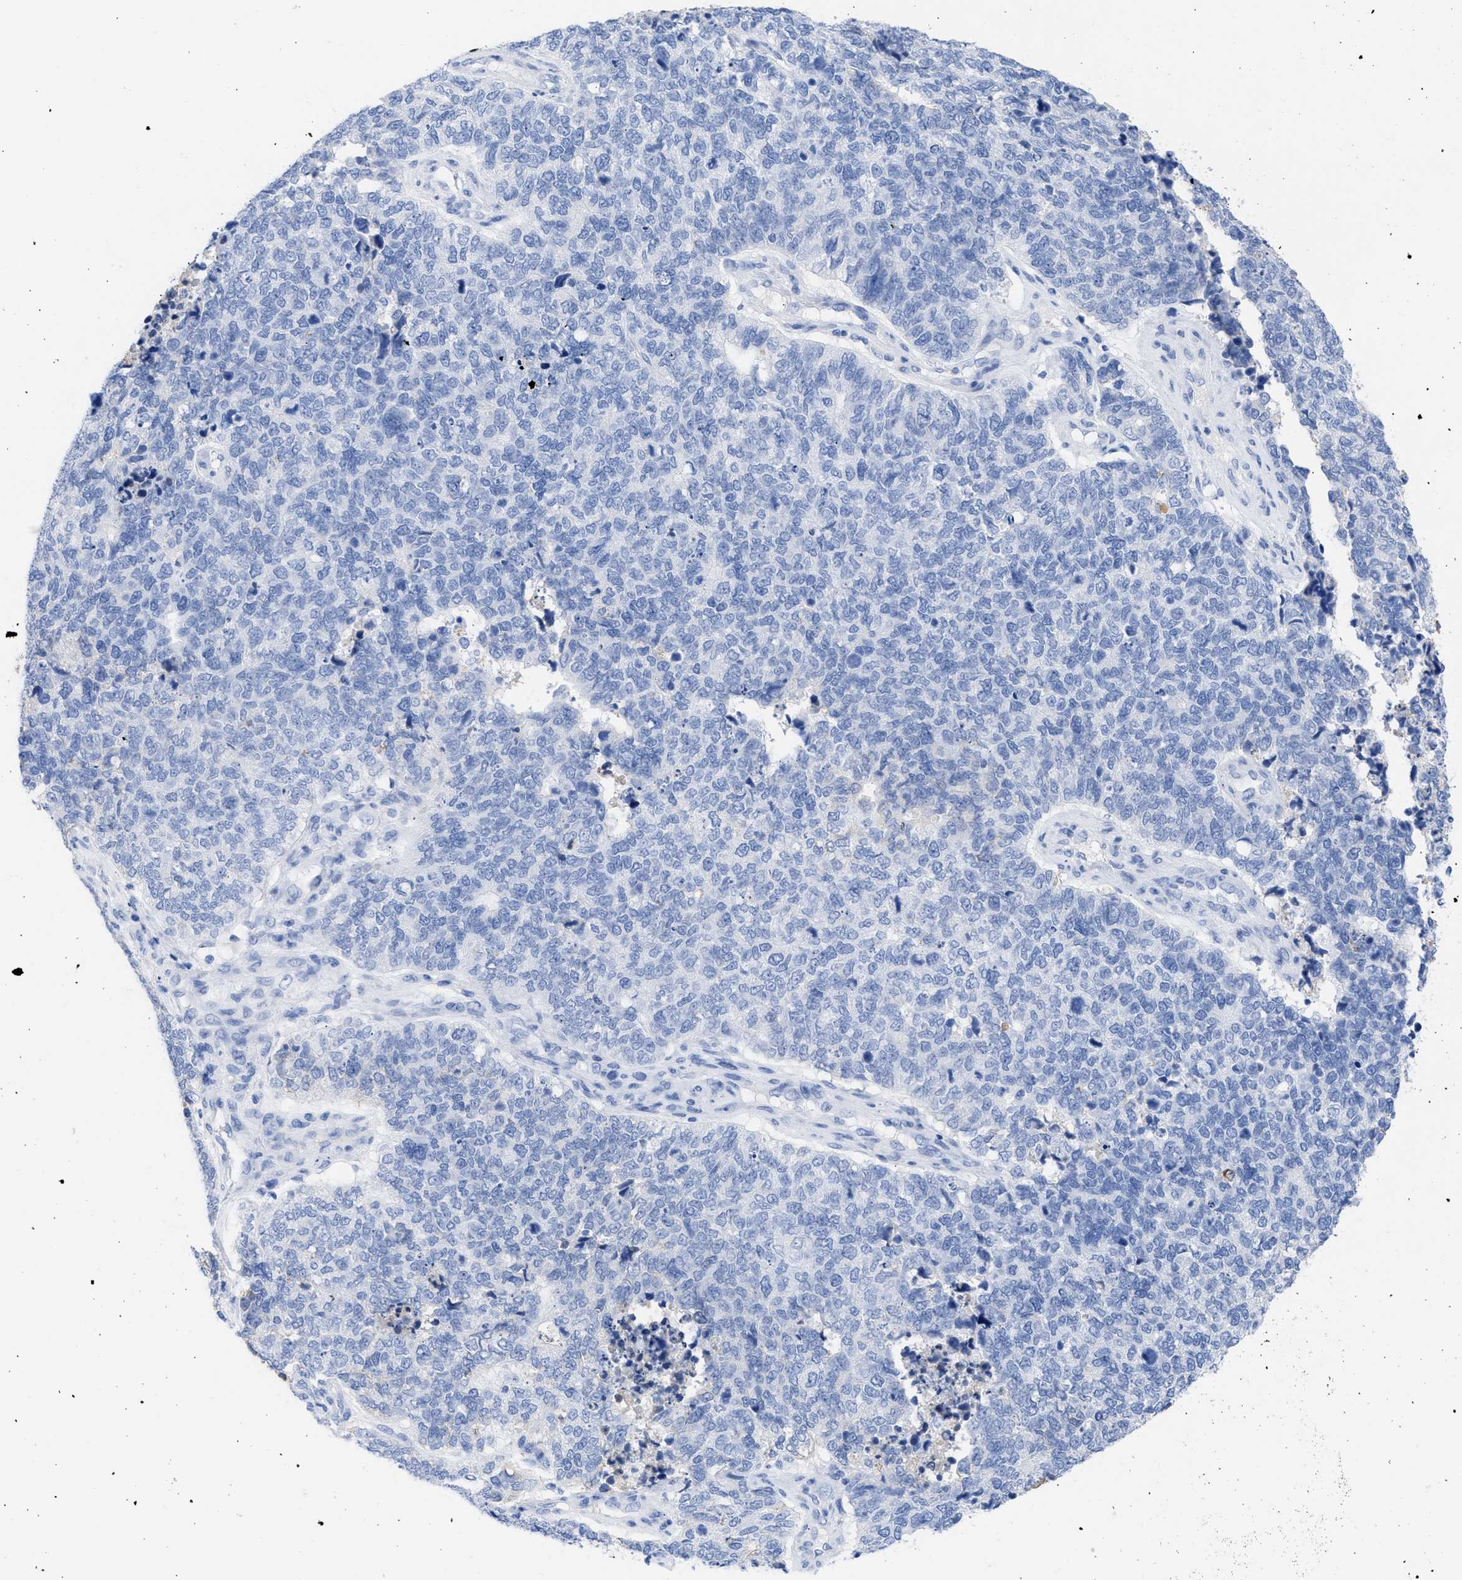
{"staining": {"intensity": "negative", "quantity": "none", "location": "none"}, "tissue": "cervical cancer", "cell_type": "Tumor cells", "image_type": "cancer", "snomed": [{"axis": "morphology", "description": "Squamous cell carcinoma, NOS"}, {"axis": "topography", "description": "Cervix"}], "caption": "Immunohistochemical staining of cervical cancer (squamous cell carcinoma) shows no significant expression in tumor cells.", "gene": "RSPH1", "patient": {"sex": "female", "age": 63}}